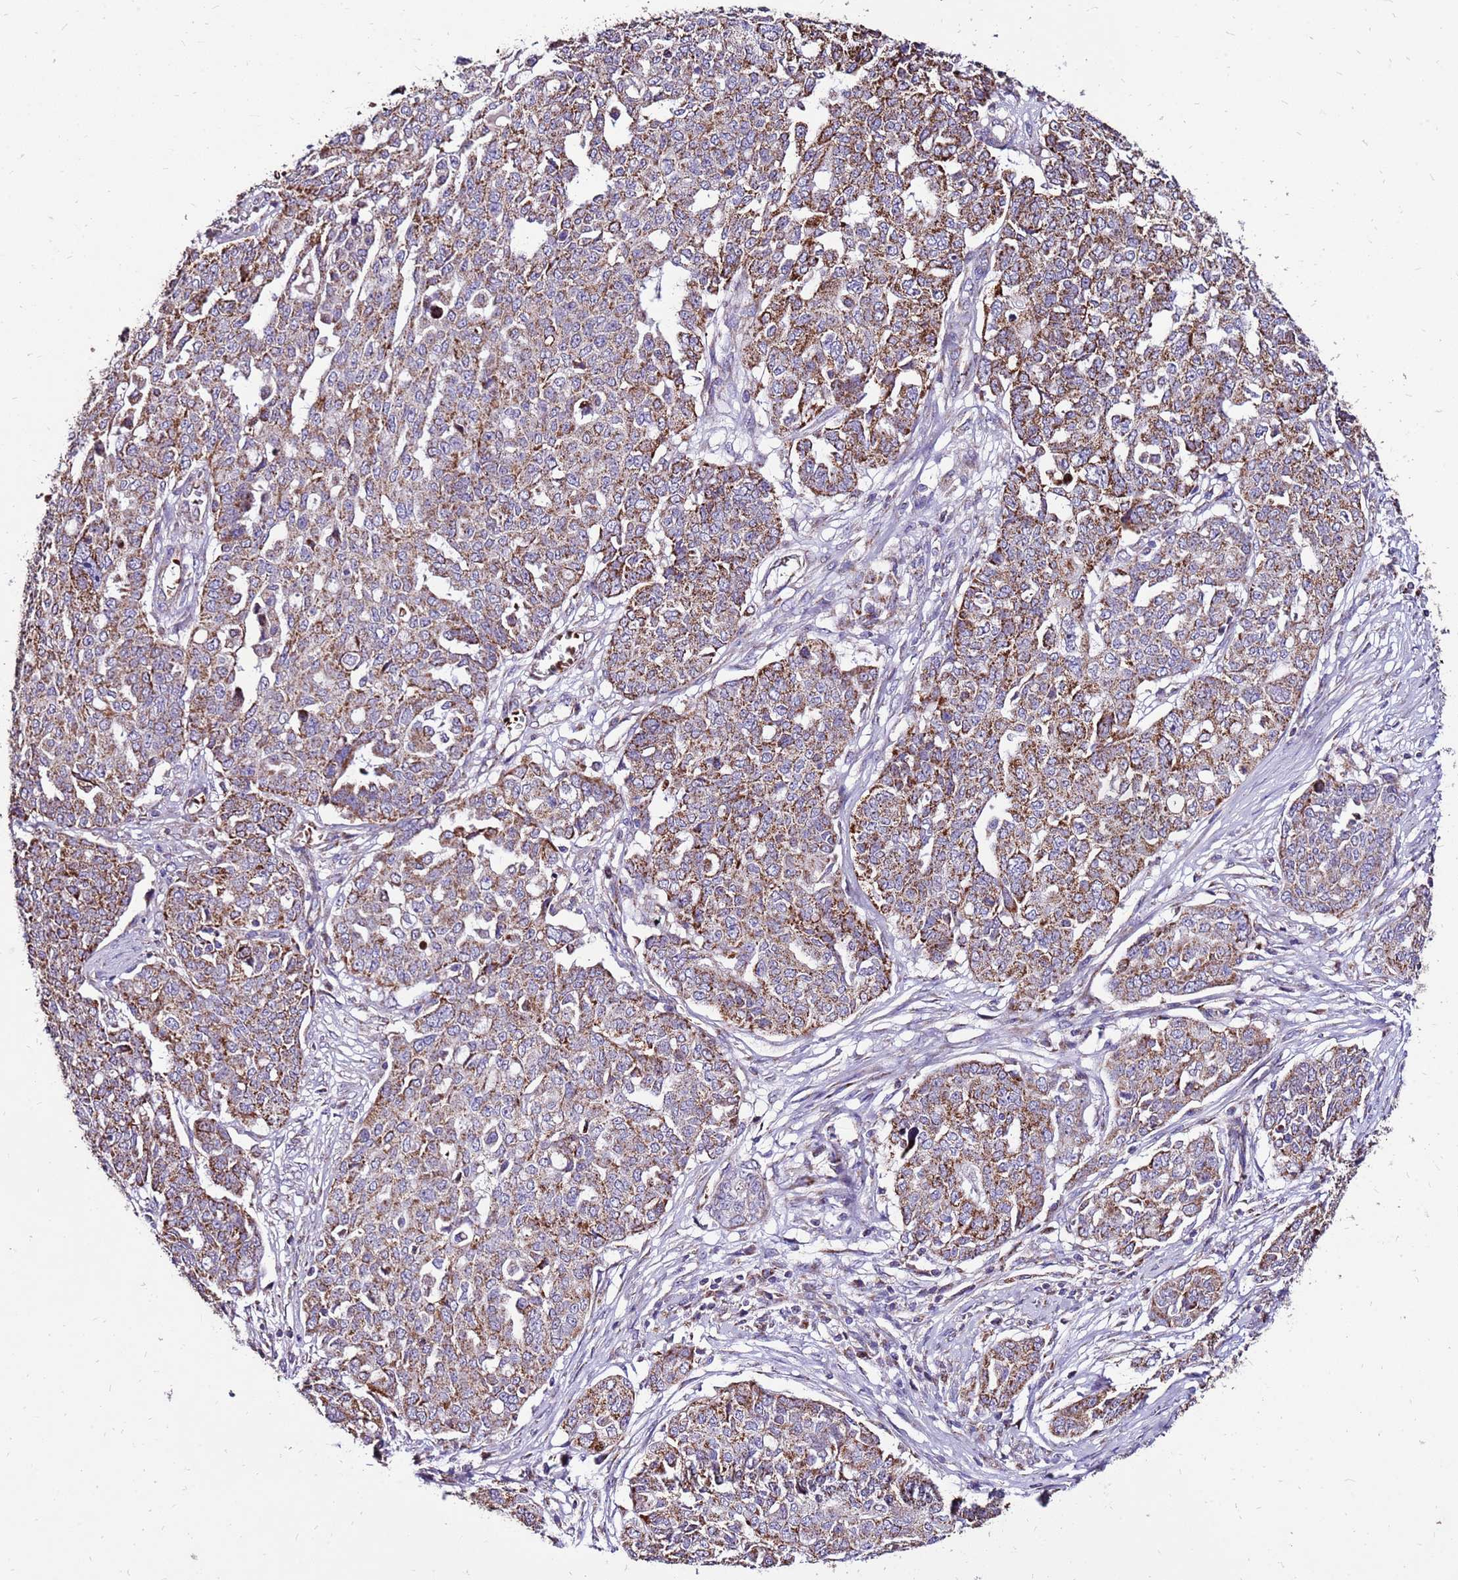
{"staining": {"intensity": "moderate", "quantity": ">75%", "location": "cytoplasmic/membranous"}, "tissue": "ovarian cancer", "cell_type": "Tumor cells", "image_type": "cancer", "snomed": [{"axis": "morphology", "description": "Cystadenocarcinoma, serous, NOS"}, {"axis": "topography", "description": "Soft tissue"}, {"axis": "topography", "description": "Ovary"}], "caption": "Immunohistochemical staining of ovarian serous cystadenocarcinoma demonstrates medium levels of moderate cytoplasmic/membranous protein staining in about >75% of tumor cells. The staining was performed using DAB to visualize the protein expression in brown, while the nuclei were stained in blue with hematoxylin (Magnification: 20x).", "gene": "SPSB3", "patient": {"sex": "female", "age": 57}}